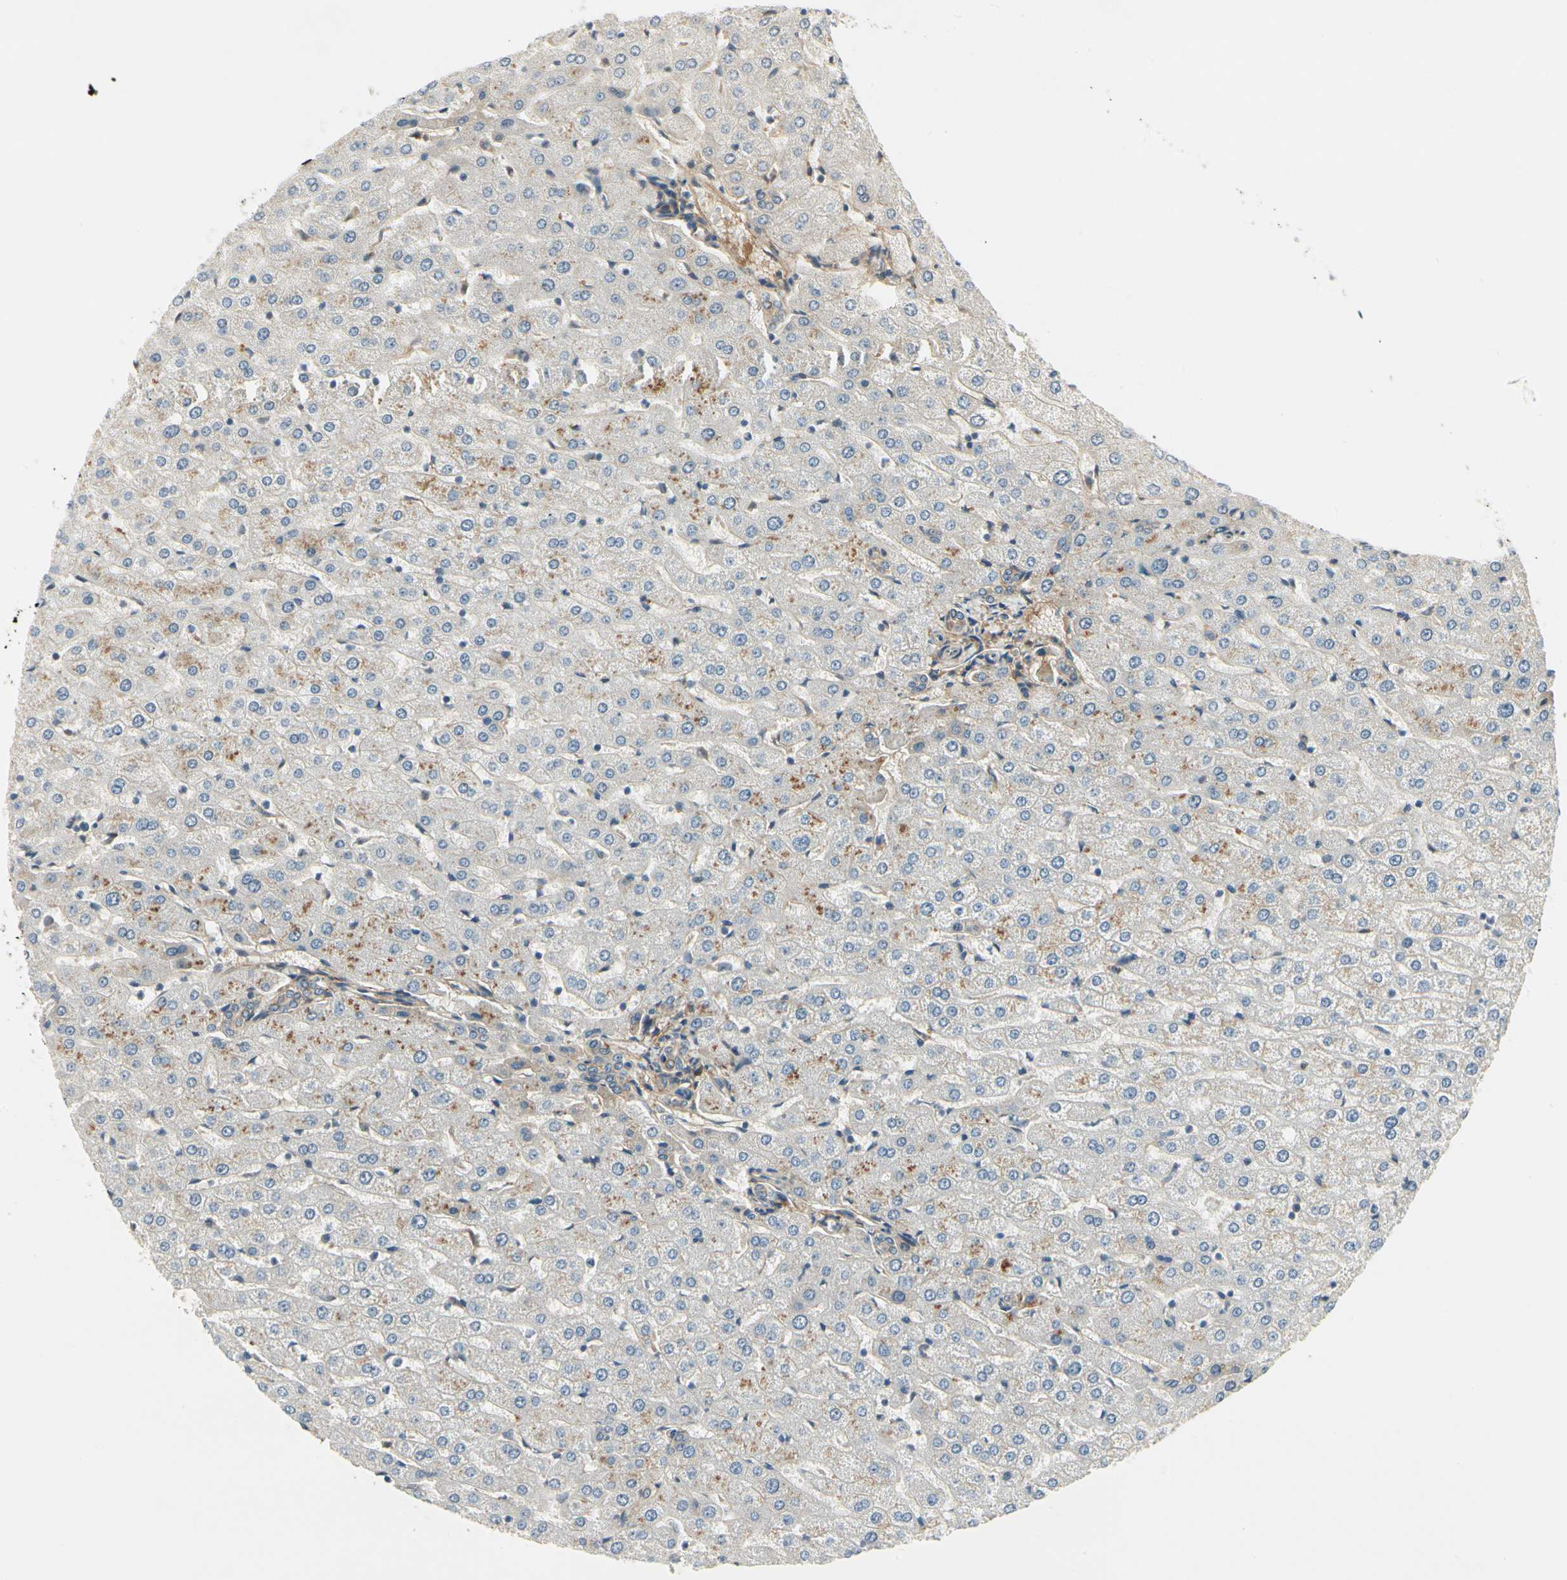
{"staining": {"intensity": "weak", "quantity": ">75%", "location": "cytoplasmic/membranous"}, "tissue": "liver", "cell_type": "Cholangiocytes", "image_type": "normal", "snomed": [{"axis": "morphology", "description": "Normal tissue, NOS"}, {"axis": "morphology", "description": "Fibrosis, NOS"}, {"axis": "topography", "description": "Liver"}], "caption": "A micrograph of human liver stained for a protein displays weak cytoplasmic/membranous brown staining in cholangiocytes. Nuclei are stained in blue.", "gene": "EPHB3", "patient": {"sex": "female", "age": 29}}